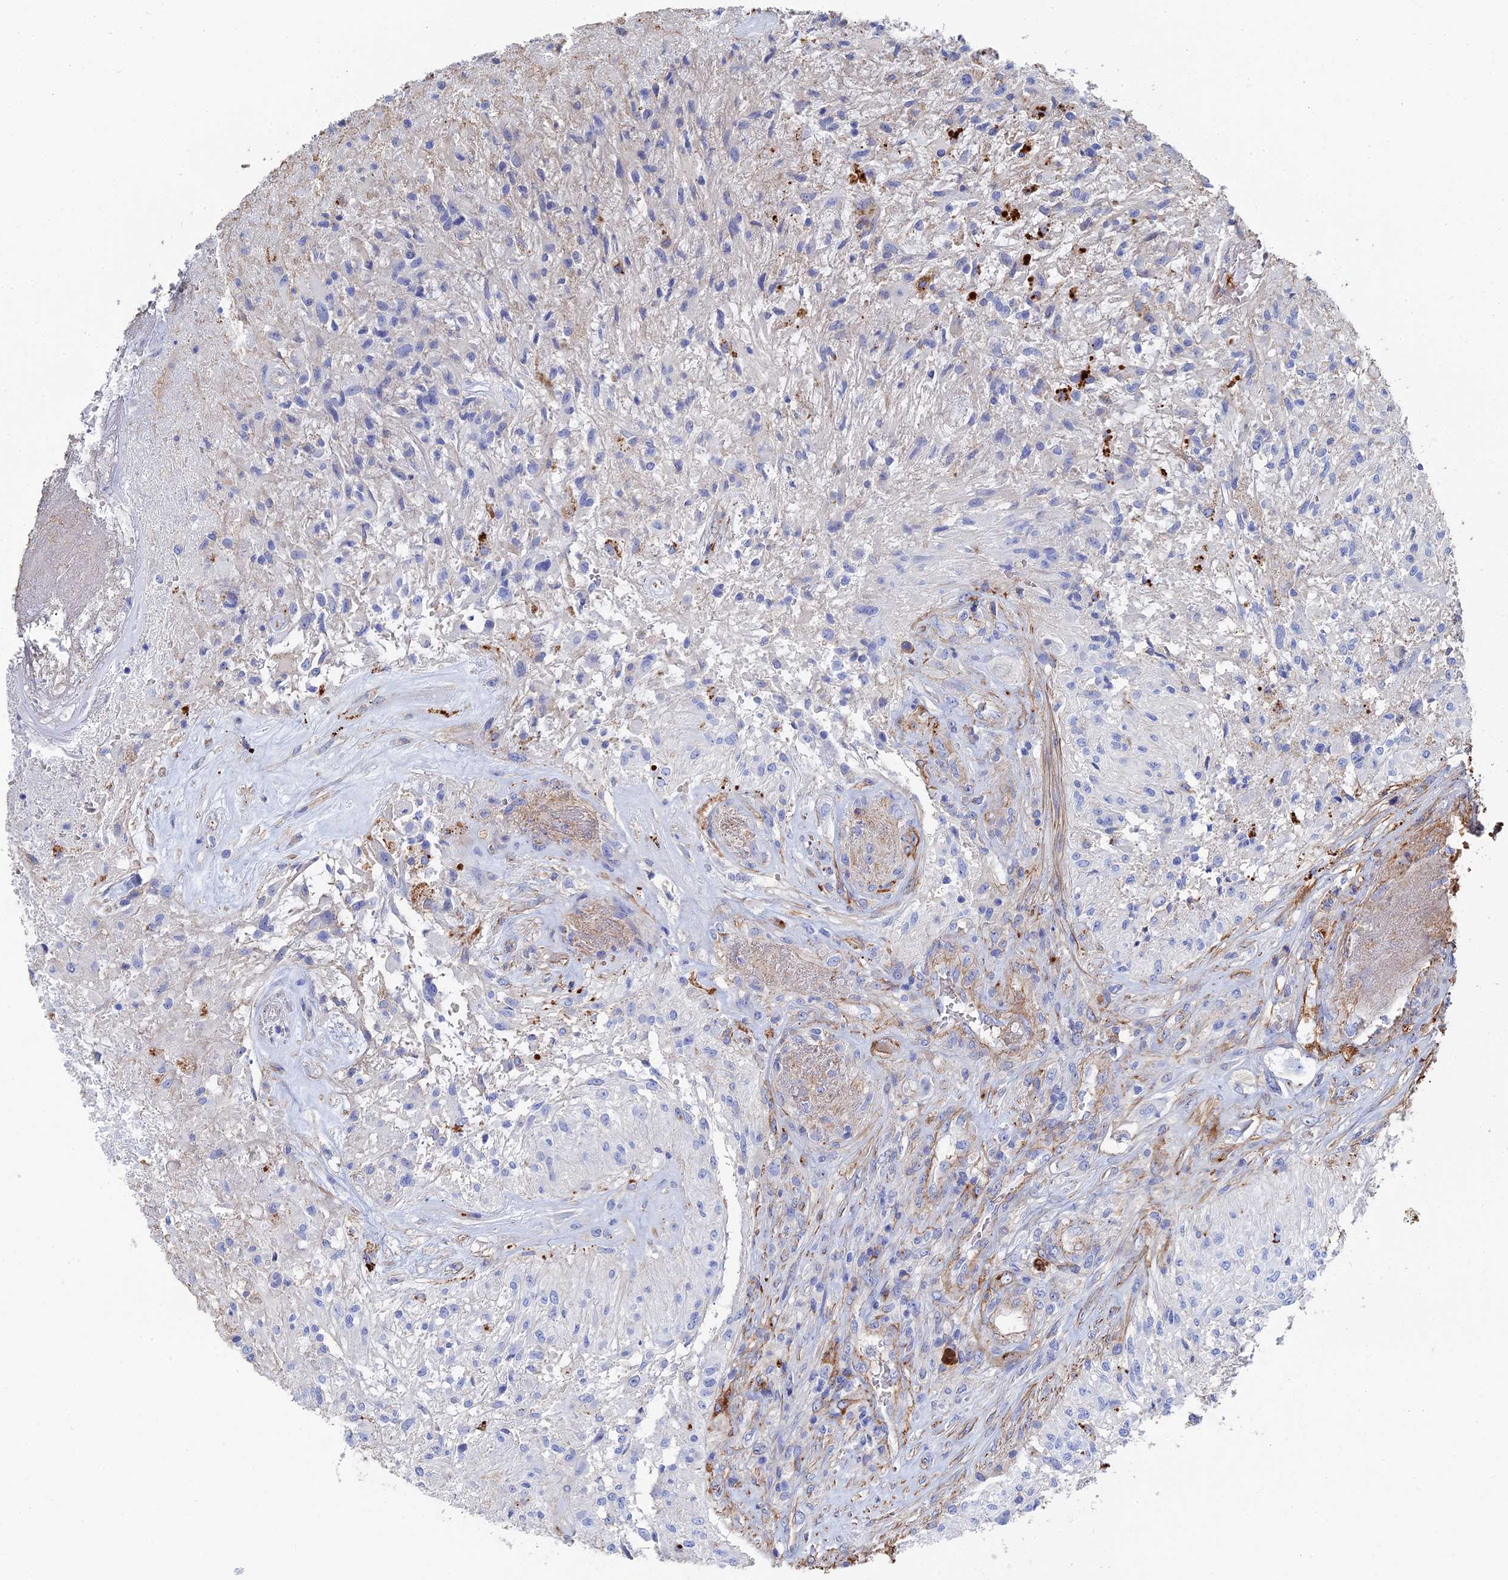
{"staining": {"intensity": "negative", "quantity": "none", "location": "none"}, "tissue": "glioma", "cell_type": "Tumor cells", "image_type": "cancer", "snomed": [{"axis": "morphology", "description": "Glioma, malignant, High grade"}, {"axis": "topography", "description": "Brain"}], "caption": "Immunohistochemistry (IHC) of human high-grade glioma (malignant) exhibits no staining in tumor cells.", "gene": "STRA6", "patient": {"sex": "male", "age": 56}}